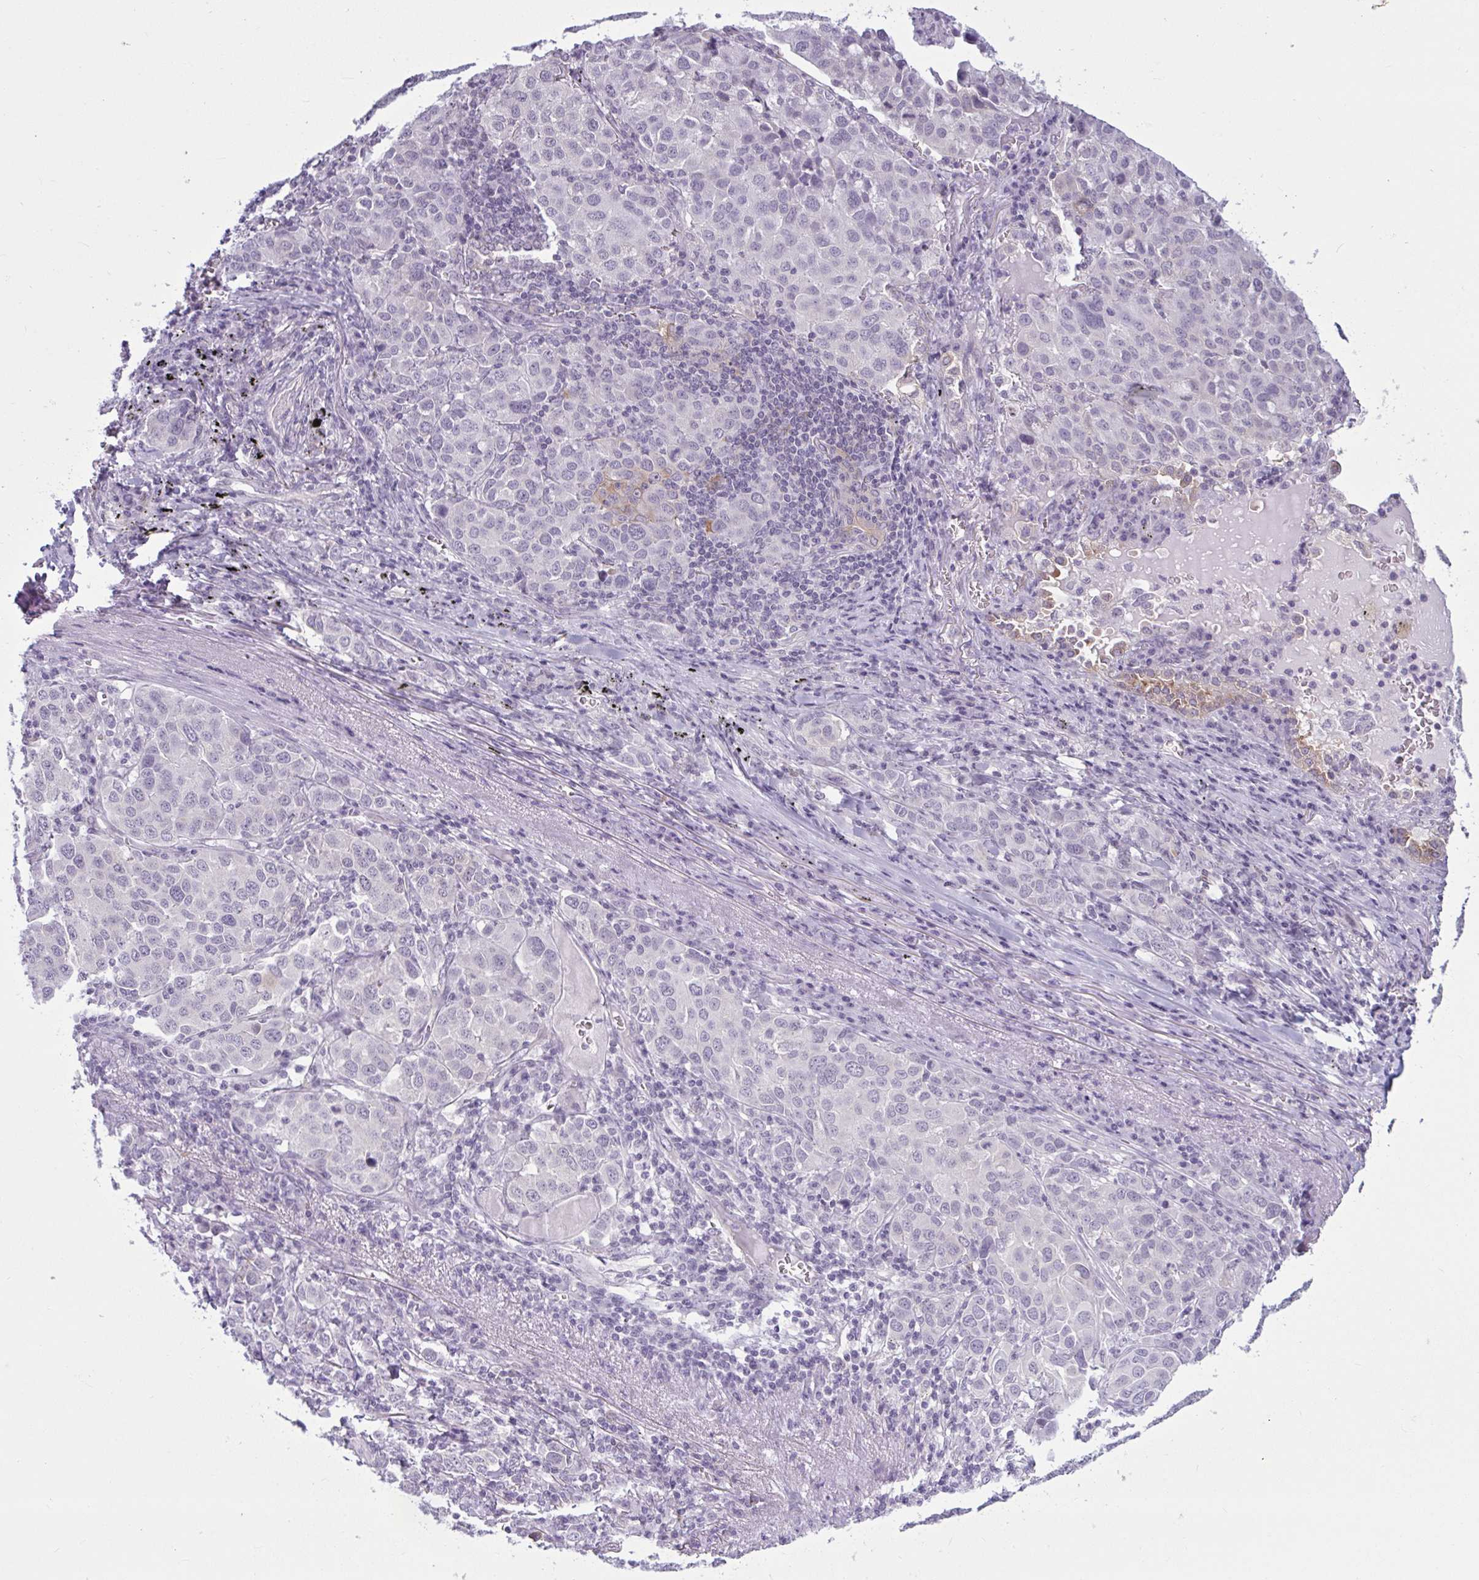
{"staining": {"intensity": "negative", "quantity": "none", "location": "none"}, "tissue": "lung cancer", "cell_type": "Tumor cells", "image_type": "cancer", "snomed": [{"axis": "morphology", "description": "Adenocarcinoma, NOS"}, {"axis": "morphology", "description": "Adenocarcinoma, metastatic, NOS"}, {"axis": "topography", "description": "Lymph node"}, {"axis": "topography", "description": "Lung"}], "caption": "Tumor cells show no significant positivity in lung metastatic adenocarcinoma.", "gene": "TBC1D4", "patient": {"sex": "female", "age": 65}}